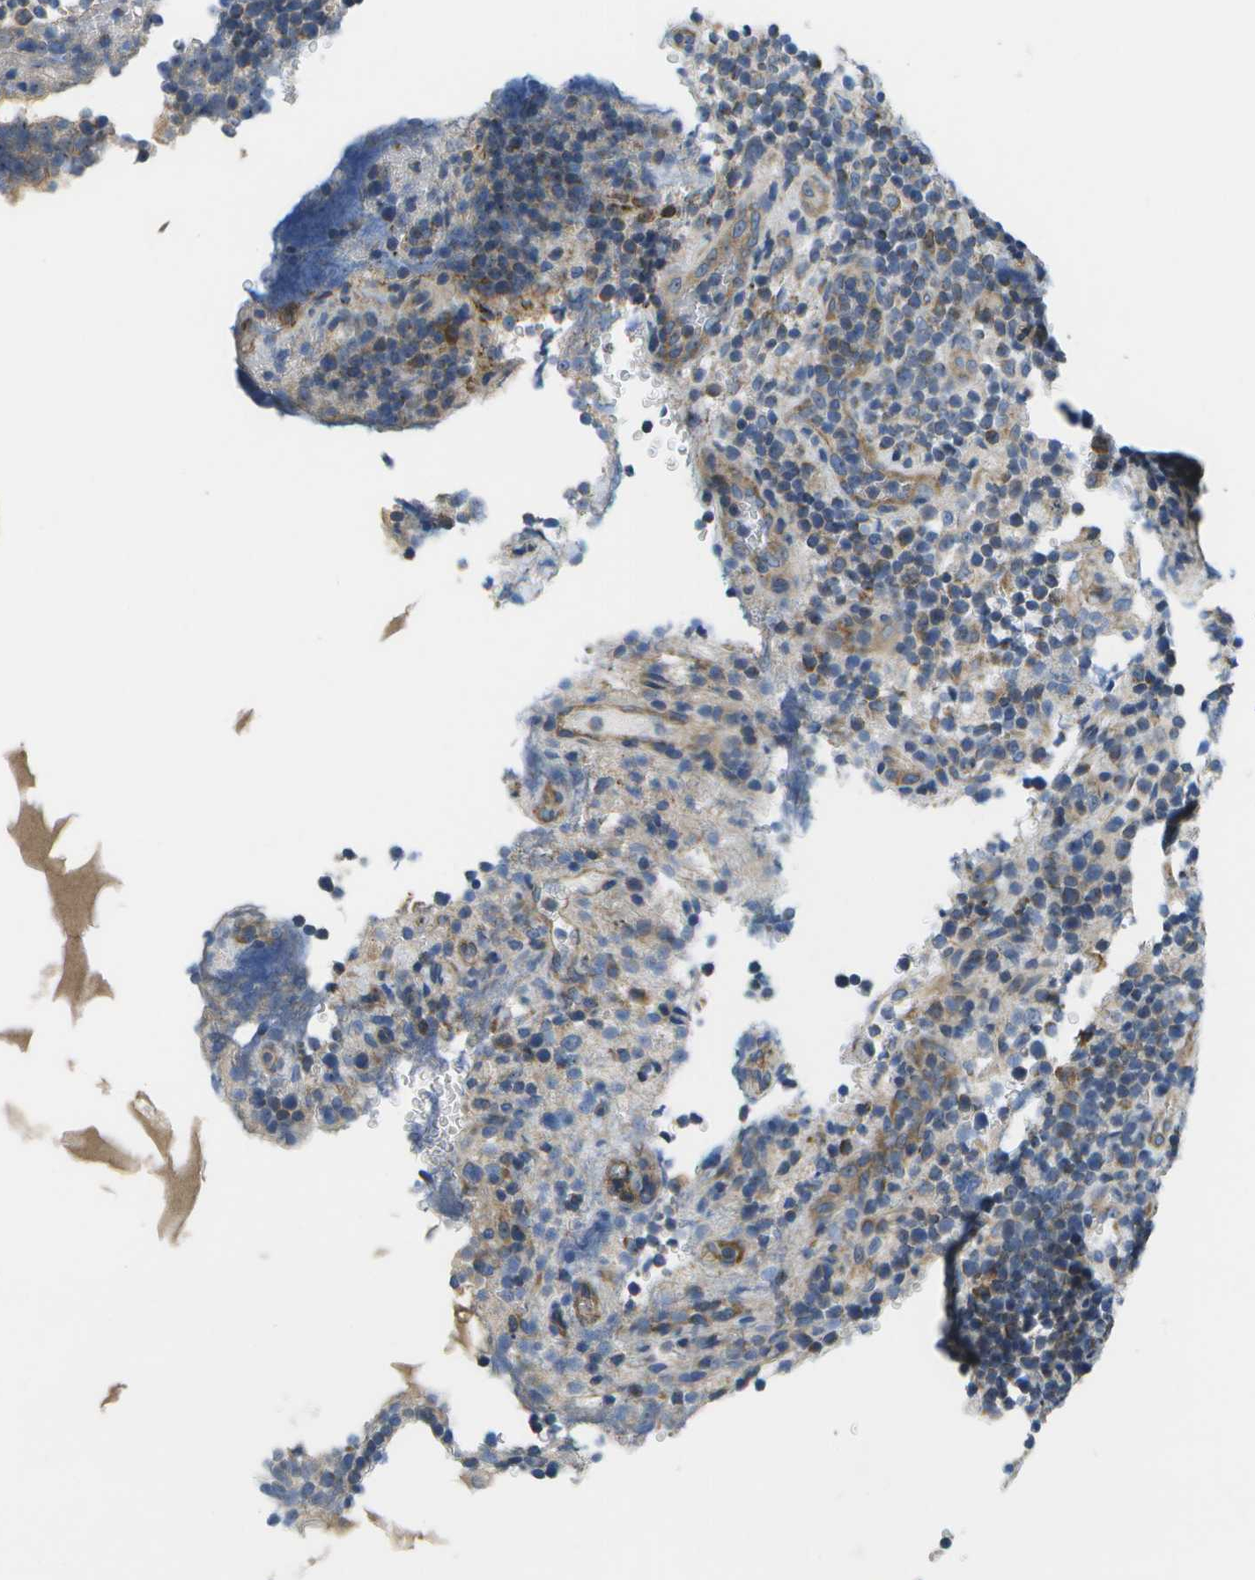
{"staining": {"intensity": "weak", "quantity": "25%-75%", "location": "cytoplasmic/membranous"}, "tissue": "lymphoma", "cell_type": "Tumor cells", "image_type": "cancer", "snomed": [{"axis": "morphology", "description": "Malignant lymphoma, non-Hodgkin's type, High grade"}, {"axis": "topography", "description": "Lymph node"}], "caption": "Immunohistochemistry of high-grade malignant lymphoma, non-Hodgkin's type shows low levels of weak cytoplasmic/membranous expression in about 25%-75% of tumor cells.", "gene": "GDF5", "patient": {"sex": "male", "age": 61}}